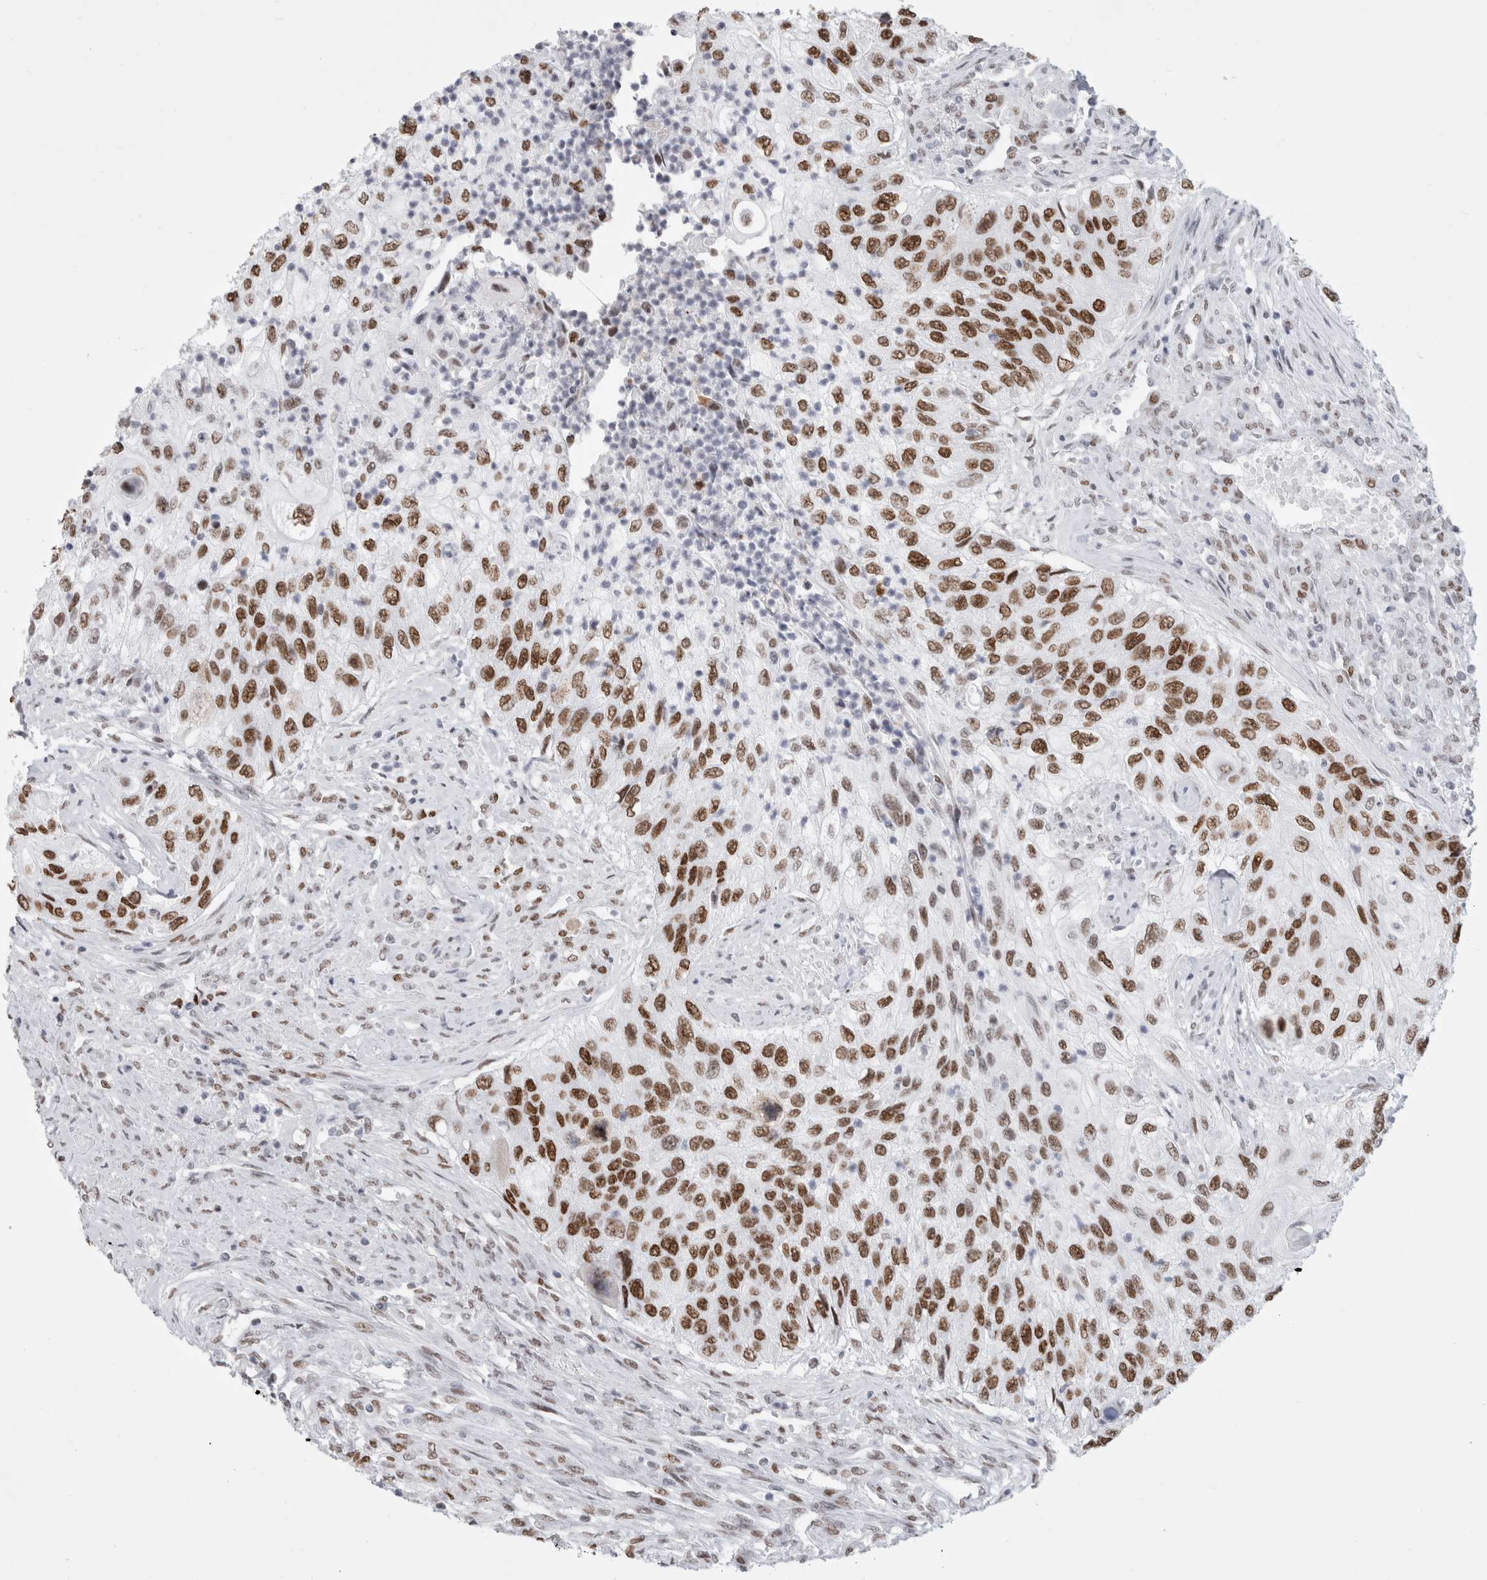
{"staining": {"intensity": "moderate", "quantity": ">75%", "location": "nuclear"}, "tissue": "urothelial cancer", "cell_type": "Tumor cells", "image_type": "cancer", "snomed": [{"axis": "morphology", "description": "Urothelial carcinoma, High grade"}, {"axis": "topography", "description": "Urinary bladder"}], "caption": "Immunohistochemical staining of human urothelial carcinoma (high-grade) reveals medium levels of moderate nuclear protein staining in approximately >75% of tumor cells.", "gene": "SMARCC1", "patient": {"sex": "female", "age": 60}}